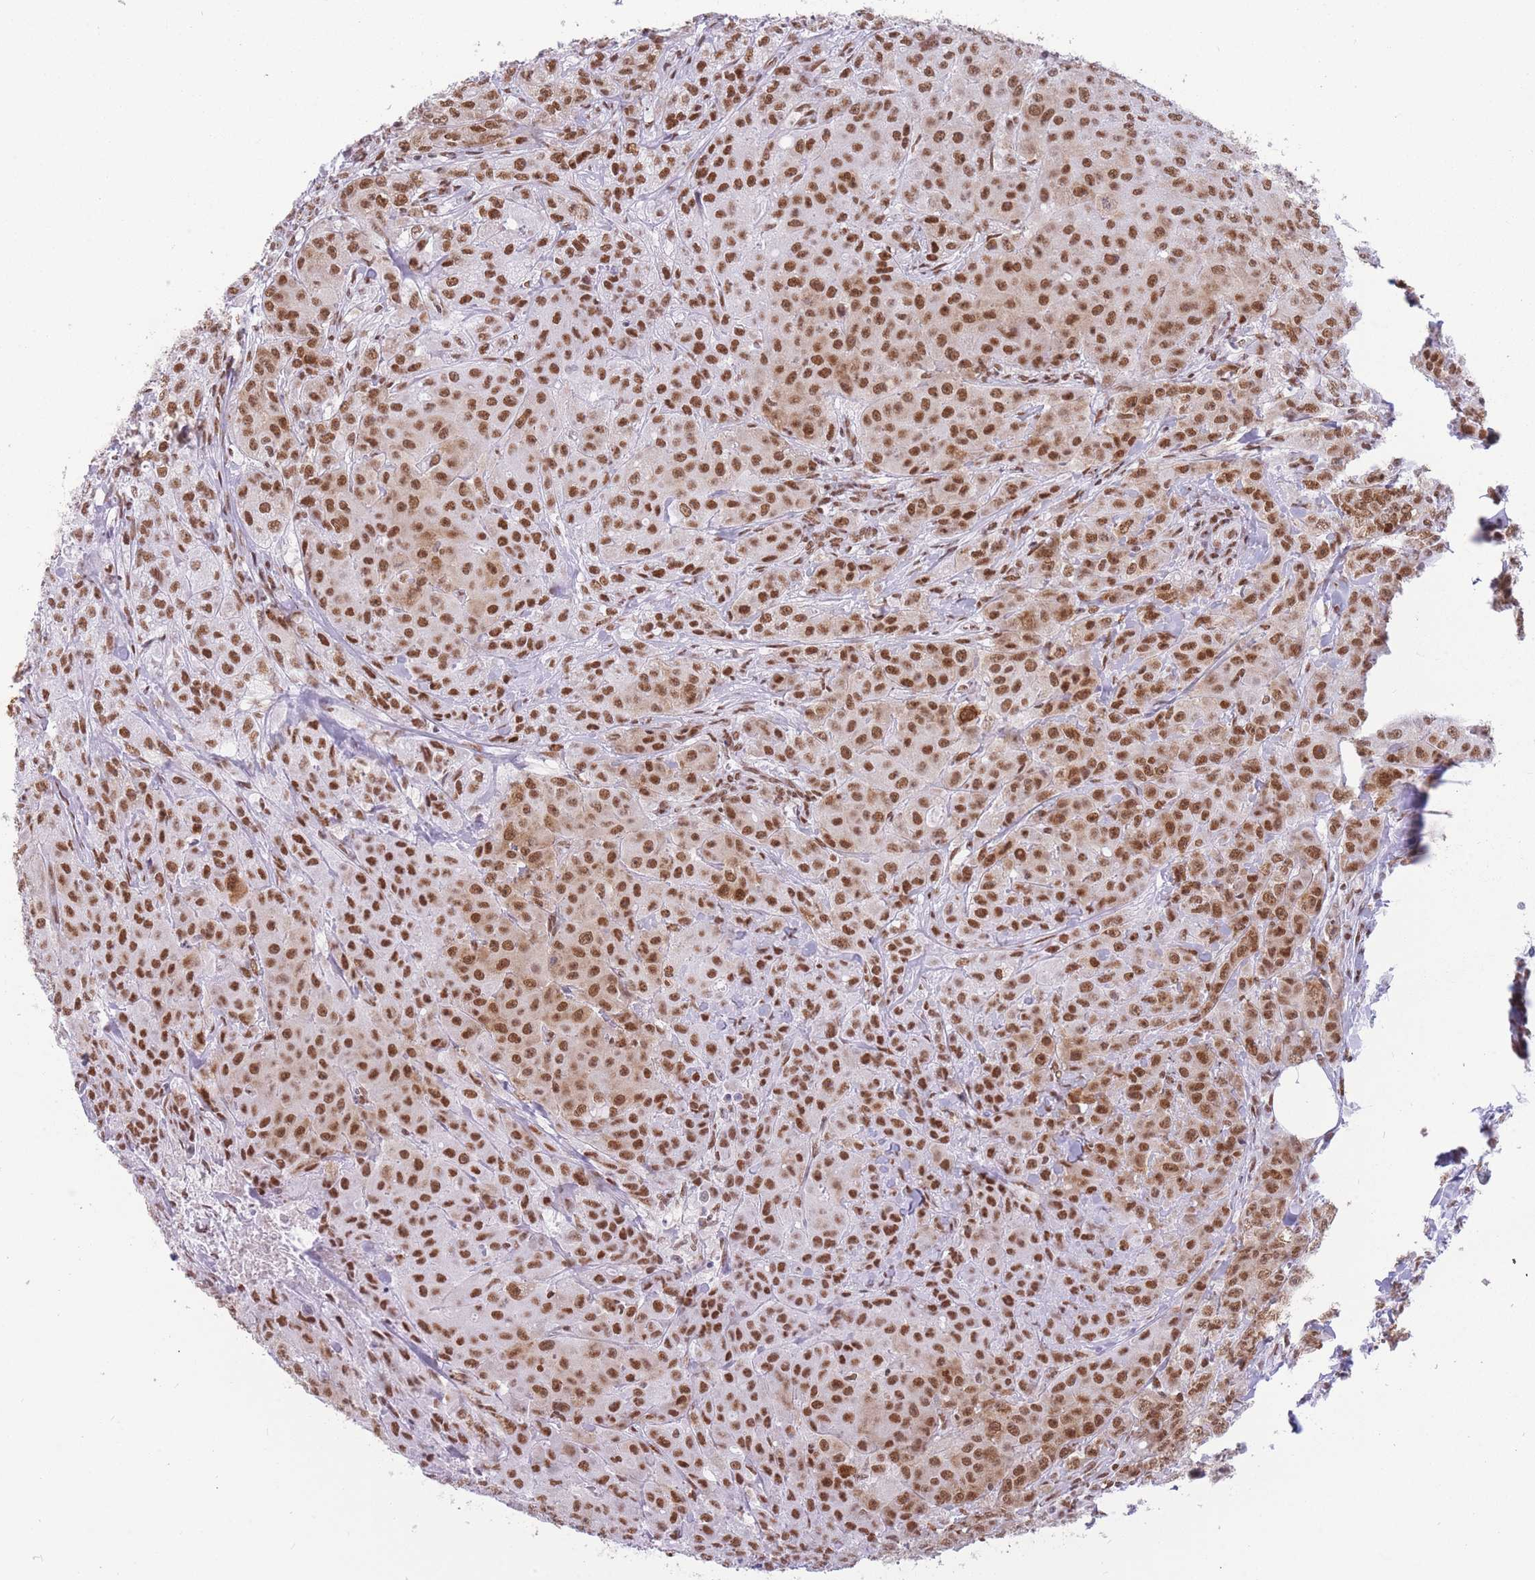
{"staining": {"intensity": "strong", "quantity": ">75%", "location": "nuclear"}, "tissue": "breast cancer", "cell_type": "Tumor cells", "image_type": "cancer", "snomed": [{"axis": "morphology", "description": "Duct carcinoma"}, {"axis": "topography", "description": "Breast"}], "caption": "Human breast cancer stained with a protein marker exhibits strong staining in tumor cells.", "gene": "HNRNPUL1", "patient": {"sex": "female", "age": 43}}